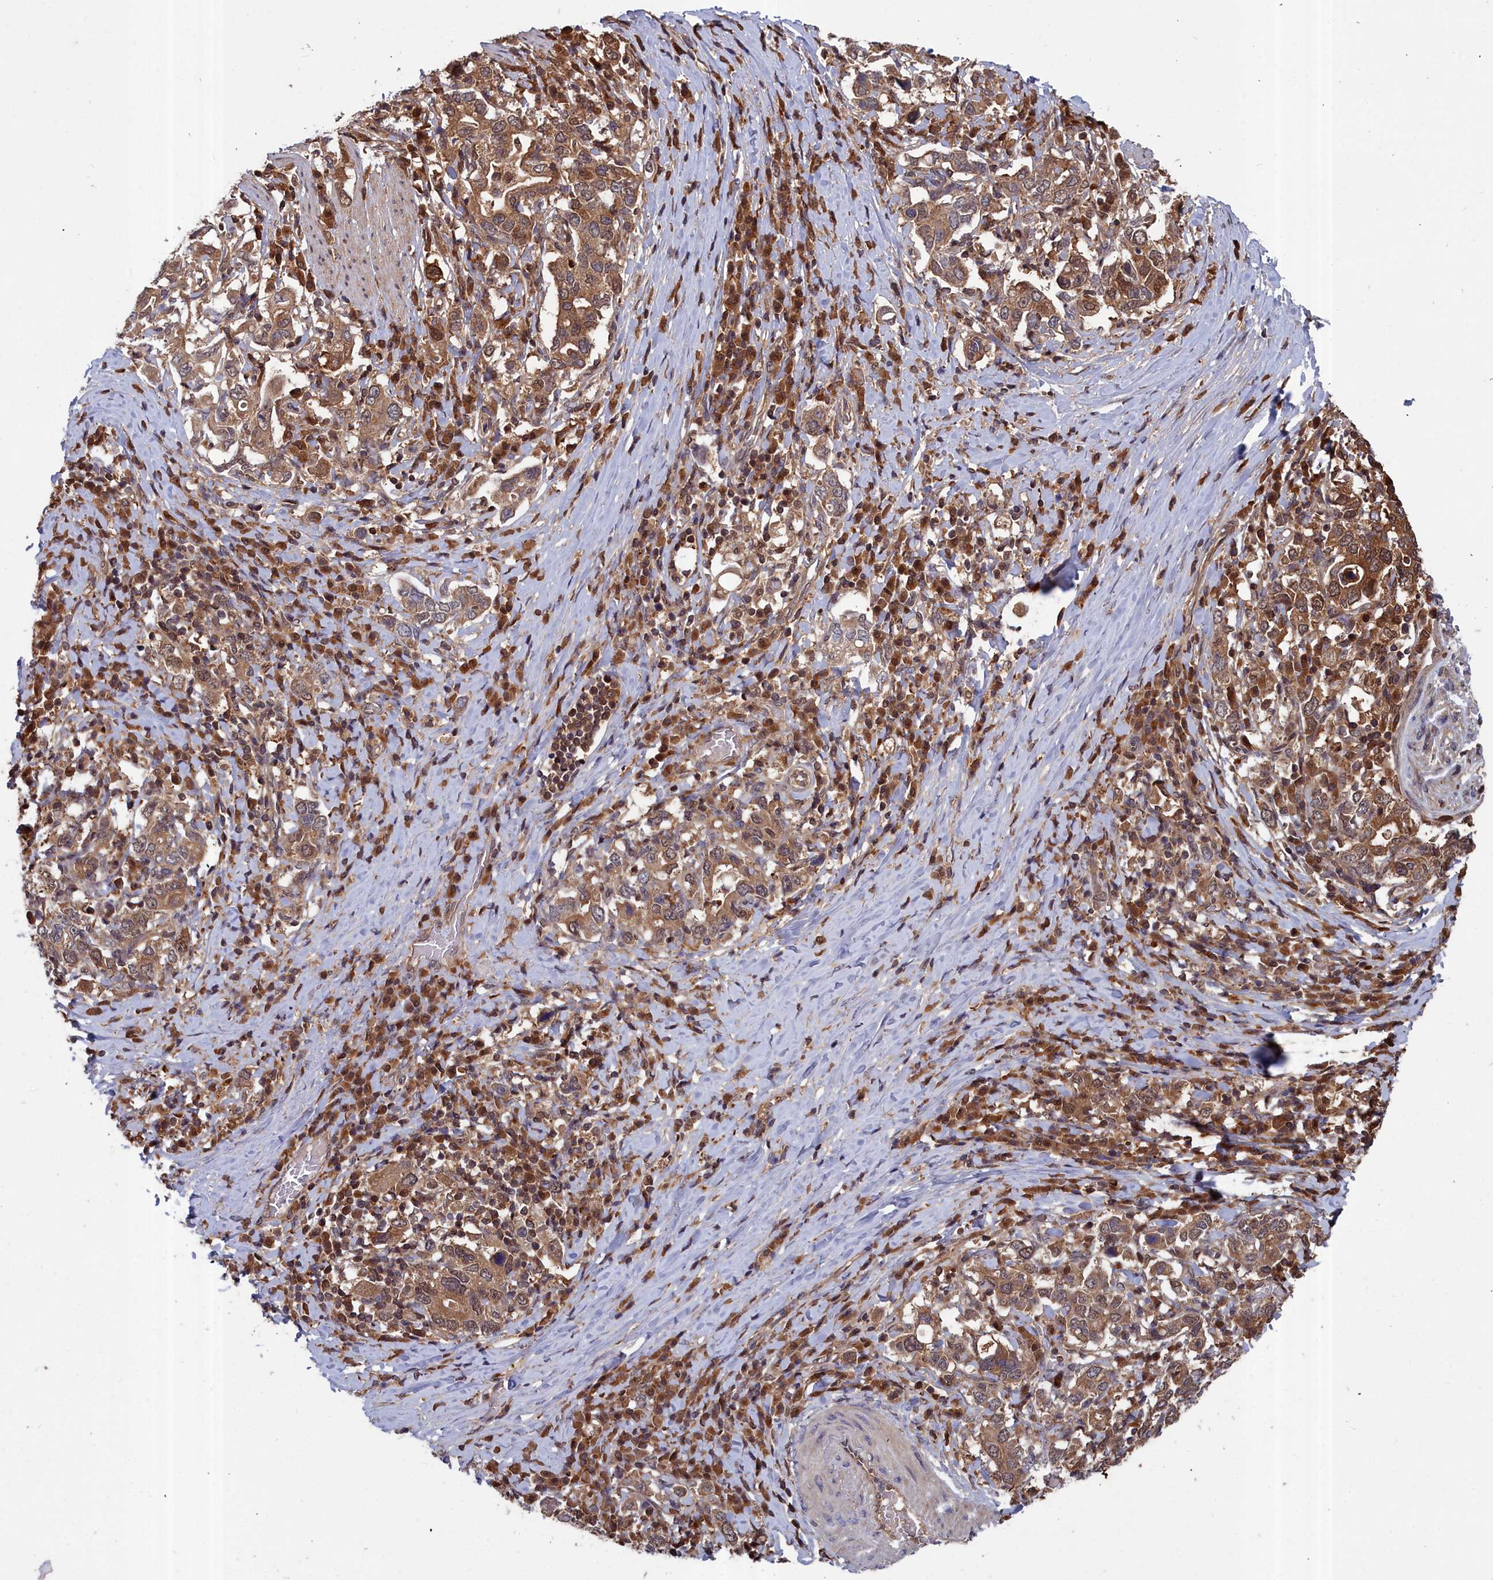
{"staining": {"intensity": "moderate", "quantity": ">75%", "location": "cytoplasmic/membranous"}, "tissue": "stomach cancer", "cell_type": "Tumor cells", "image_type": "cancer", "snomed": [{"axis": "morphology", "description": "Adenocarcinoma, NOS"}, {"axis": "topography", "description": "Stomach, upper"}, {"axis": "topography", "description": "Stomach"}], "caption": "A brown stain shows moderate cytoplasmic/membranous expression of a protein in stomach cancer (adenocarcinoma) tumor cells.", "gene": "GFRA2", "patient": {"sex": "male", "age": 62}}